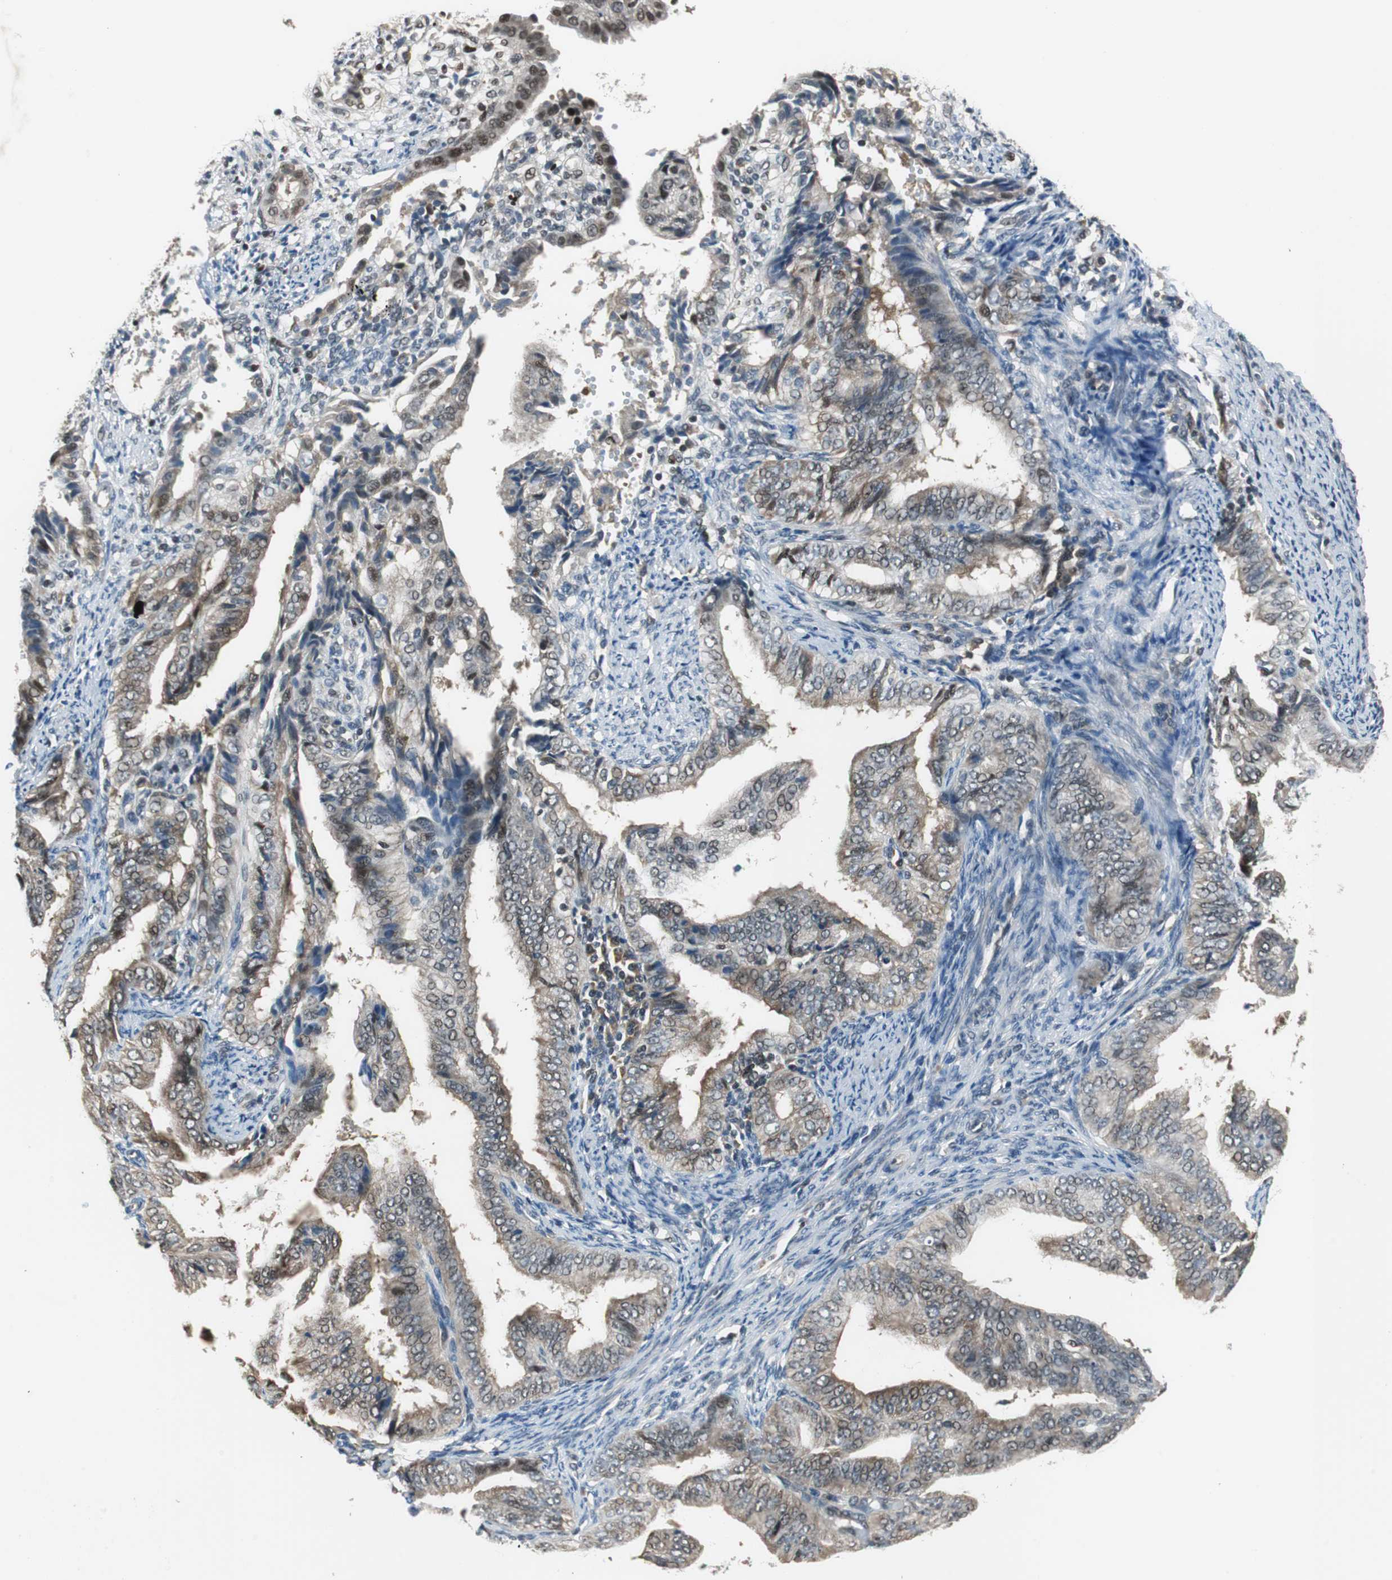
{"staining": {"intensity": "moderate", "quantity": "25%-75%", "location": "cytoplasmic/membranous"}, "tissue": "endometrial cancer", "cell_type": "Tumor cells", "image_type": "cancer", "snomed": [{"axis": "morphology", "description": "Adenocarcinoma, NOS"}, {"axis": "topography", "description": "Endometrium"}], "caption": "Immunohistochemical staining of human adenocarcinoma (endometrial) reveals medium levels of moderate cytoplasmic/membranous protein expression in about 25%-75% of tumor cells.", "gene": "MAFB", "patient": {"sex": "female", "age": 58}}